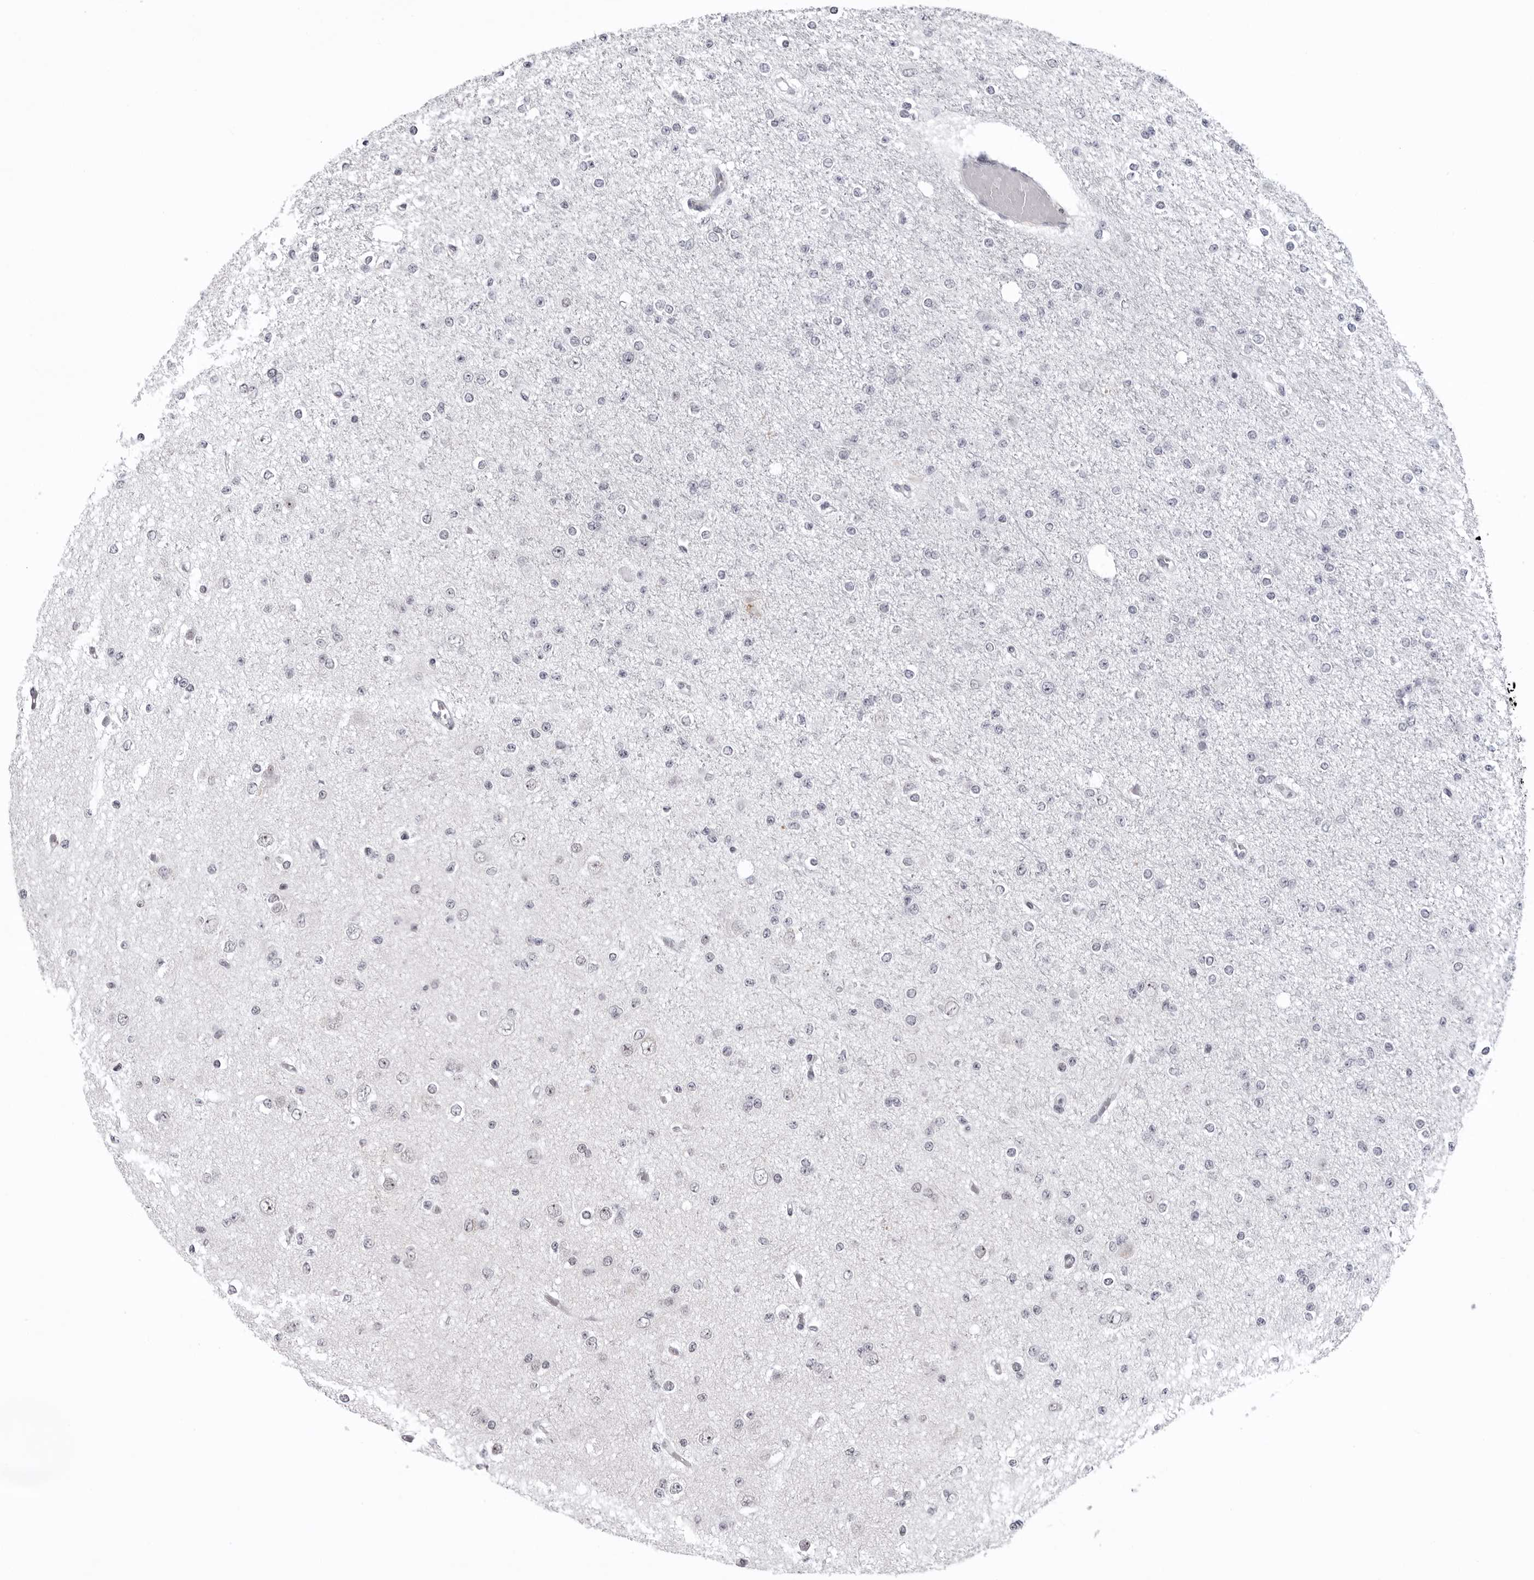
{"staining": {"intensity": "negative", "quantity": "none", "location": "none"}, "tissue": "glioma", "cell_type": "Tumor cells", "image_type": "cancer", "snomed": [{"axis": "morphology", "description": "Glioma, malignant, Low grade"}, {"axis": "topography", "description": "Brain"}], "caption": "The photomicrograph exhibits no staining of tumor cells in glioma. (Immunohistochemistry, brightfield microscopy, high magnification).", "gene": "EXOSC10", "patient": {"sex": "female", "age": 22}}